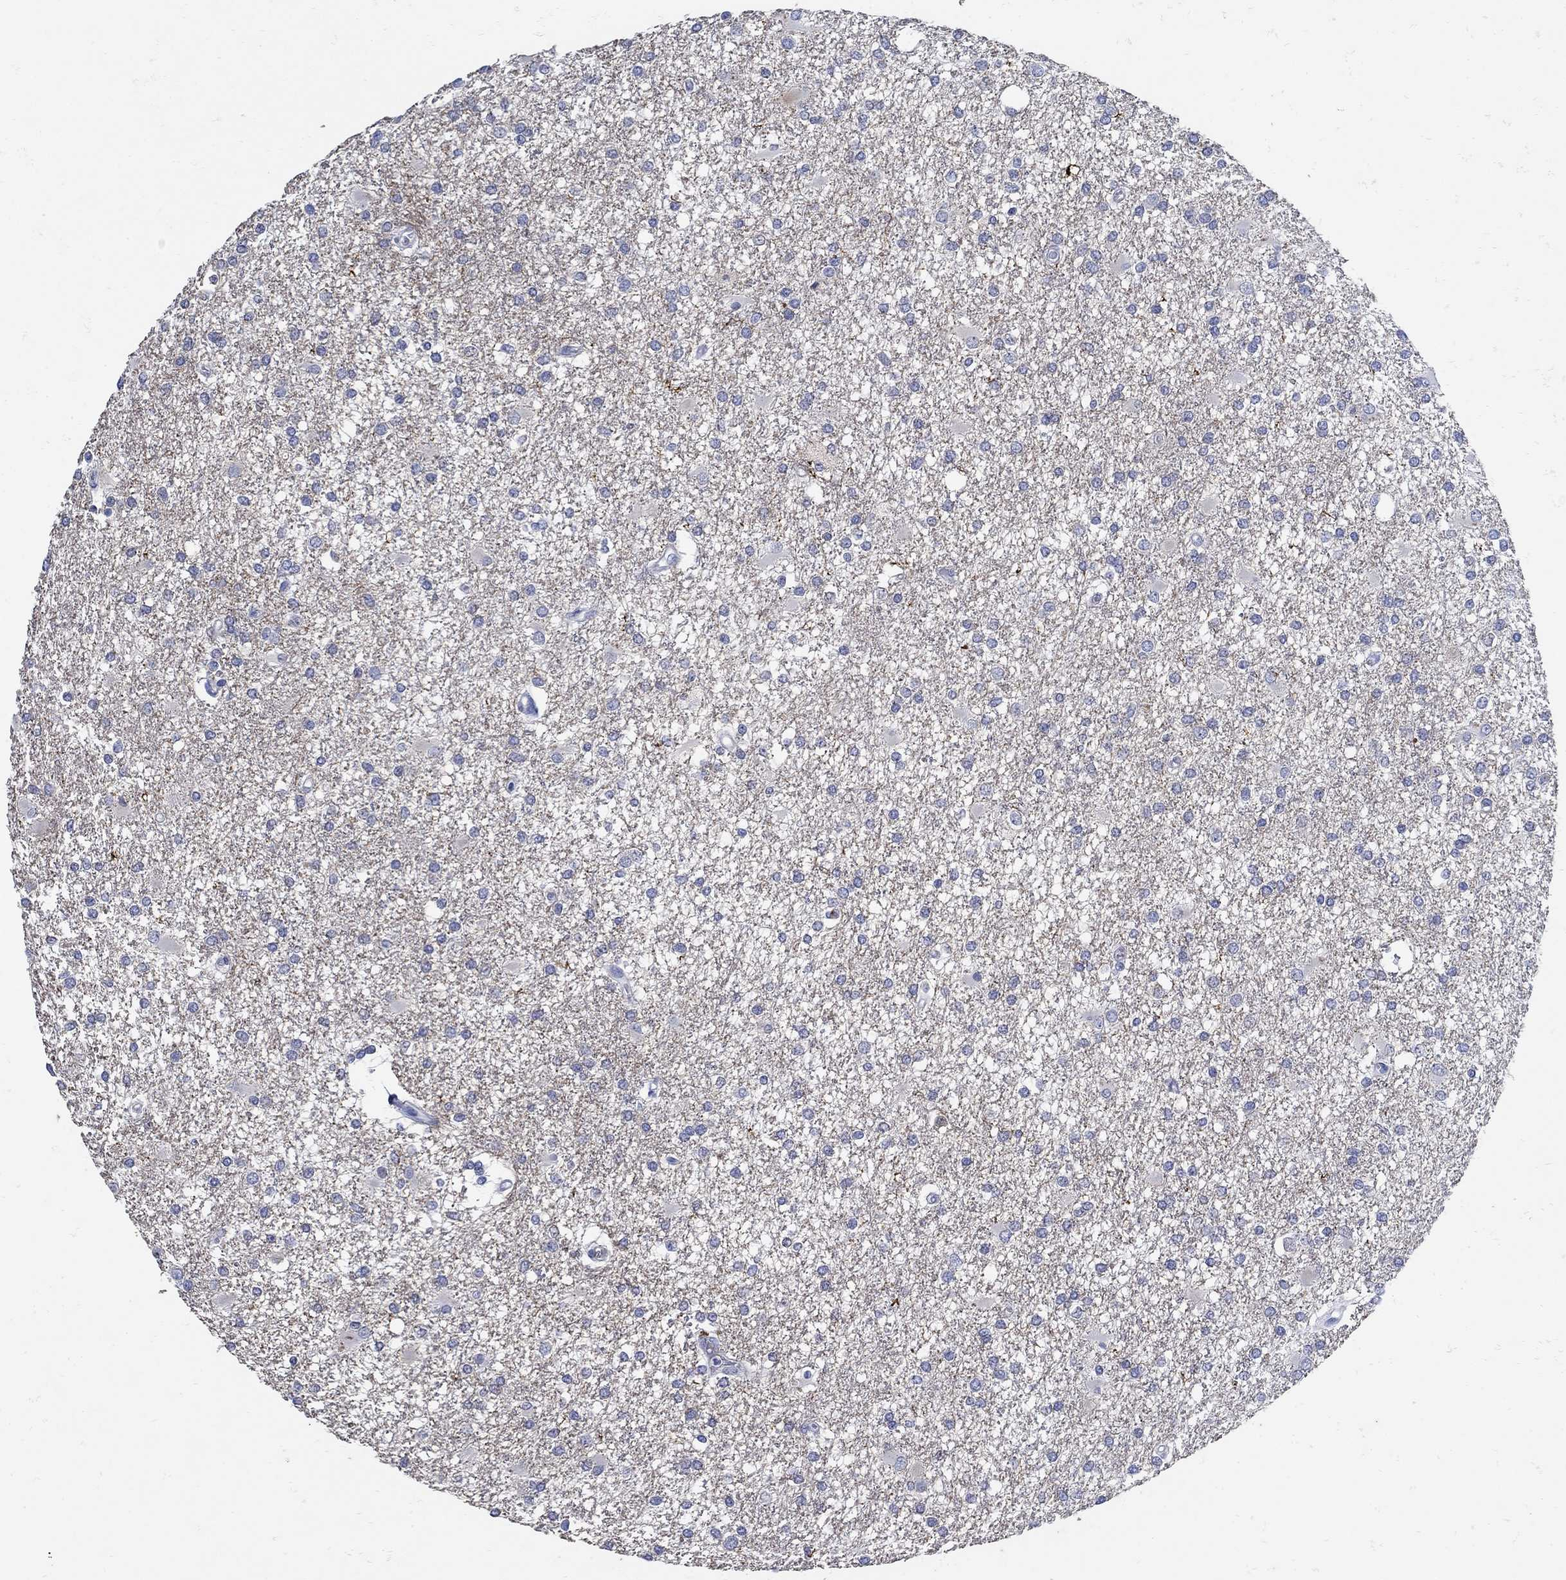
{"staining": {"intensity": "negative", "quantity": "none", "location": "none"}, "tissue": "glioma", "cell_type": "Tumor cells", "image_type": "cancer", "snomed": [{"axis": "morphology", "description": "Glioma, malignant, High grade"}, {"axis": "topography", "description": "Cerebral cortex"}], "caption": "A photomicrograph of human glioma is negative for staining in tumor cells.", "gene": "NOS1", "patient": {"sex": "male", "age": 79}}